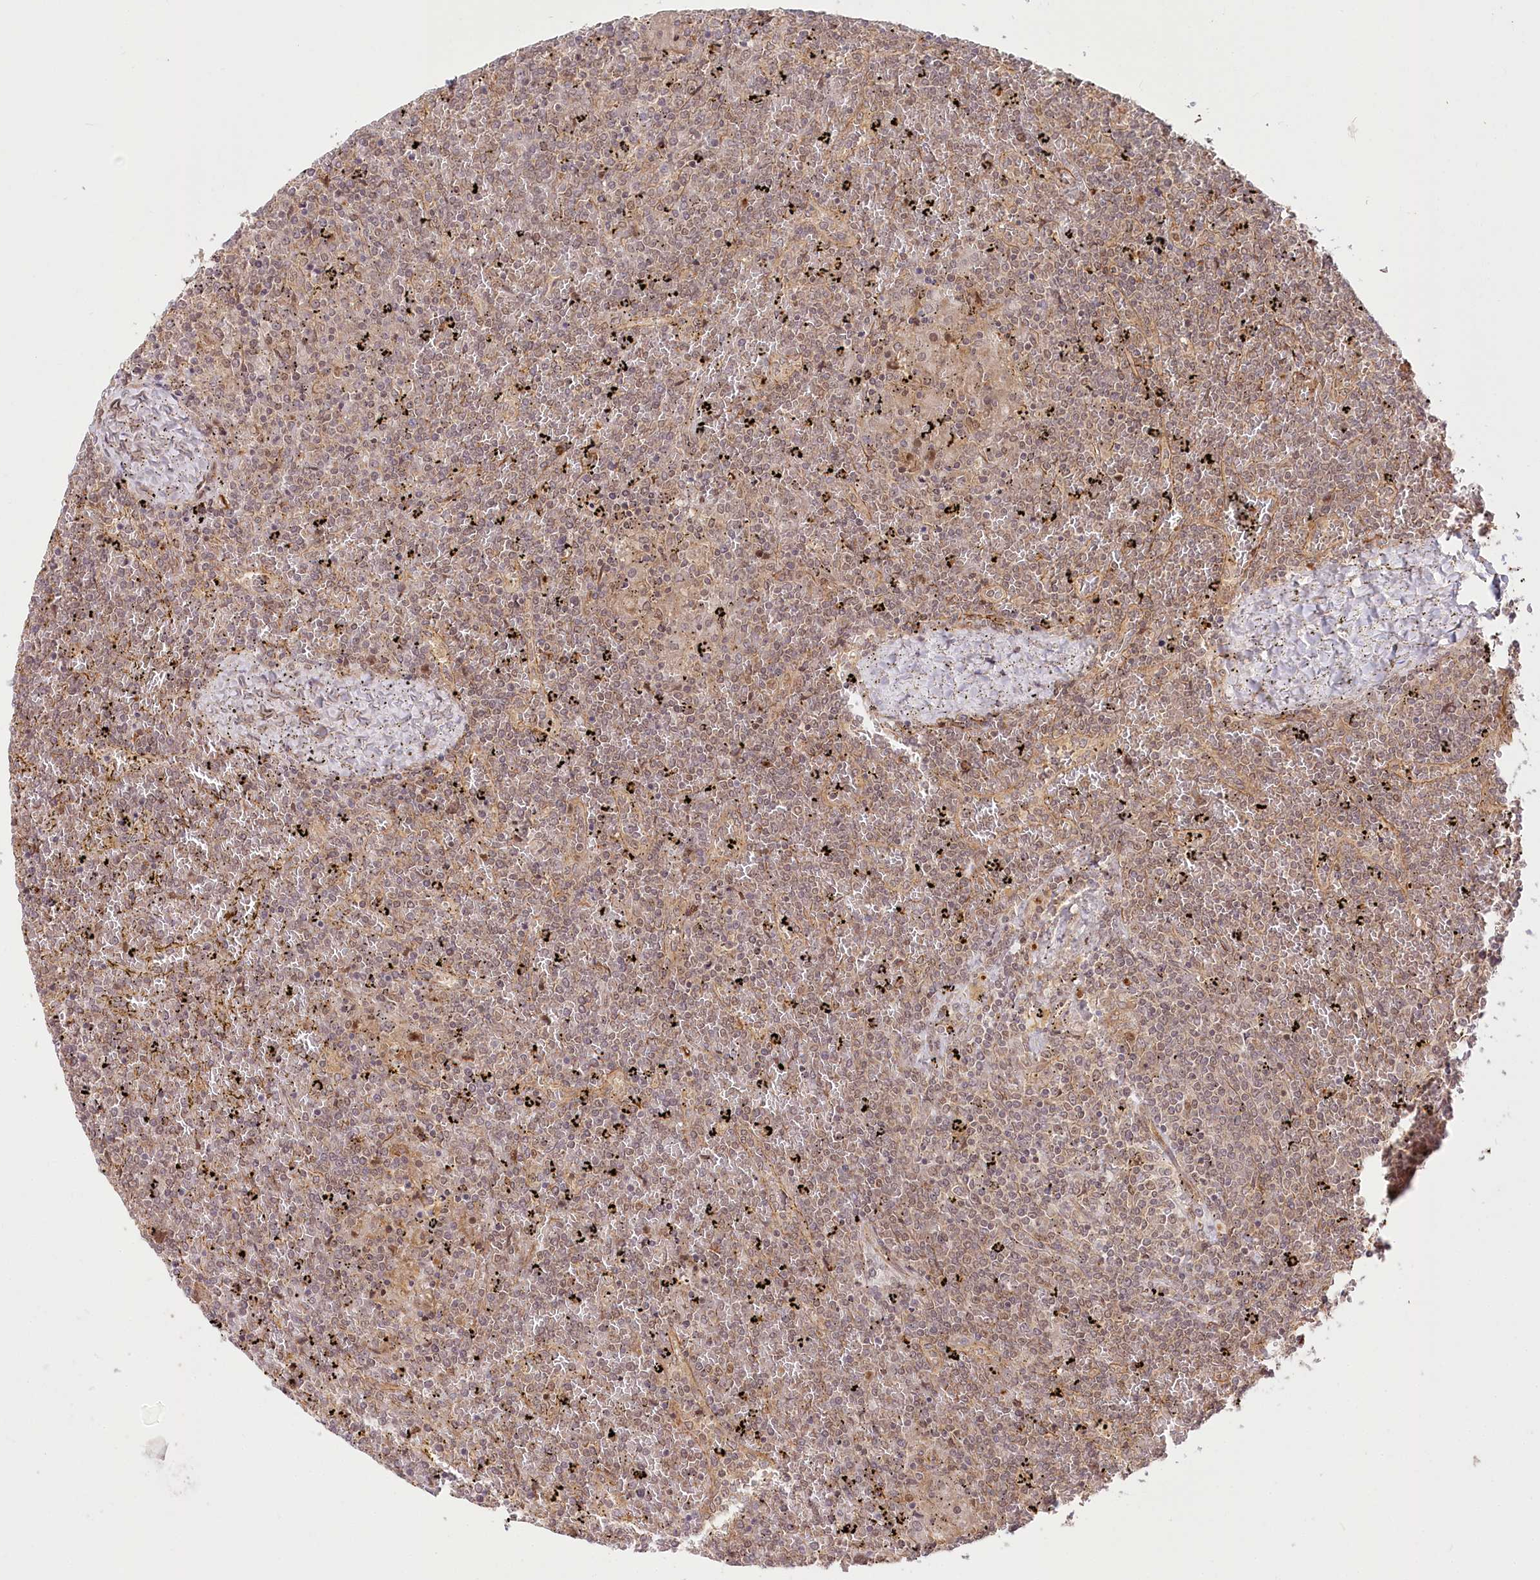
{"staining": {"intensity": "weak", "quantity": ">75%", "location": "cytoplasmic/membranous,nuclear"}, "tissue": "lymphoma", "cell_type": "Tumor cells", "image_type": "cancer", "snomed": [{"axis": "morphology", "description": "Malignant lymphoma, non-Hodgkin's type, Low grade"}, {"axis": "topography", "description": "Spleen"}], "caption": "About >75% of tumor cells in low-grade malignant lymphoma, non-Hodgkin's type display weak cytoplasmic/membranous and nuclear protein positivity as visualized by brown immunohistochemical staining.", "gene": "CEP70", "patient": {"sex": "female", "age": 19}}